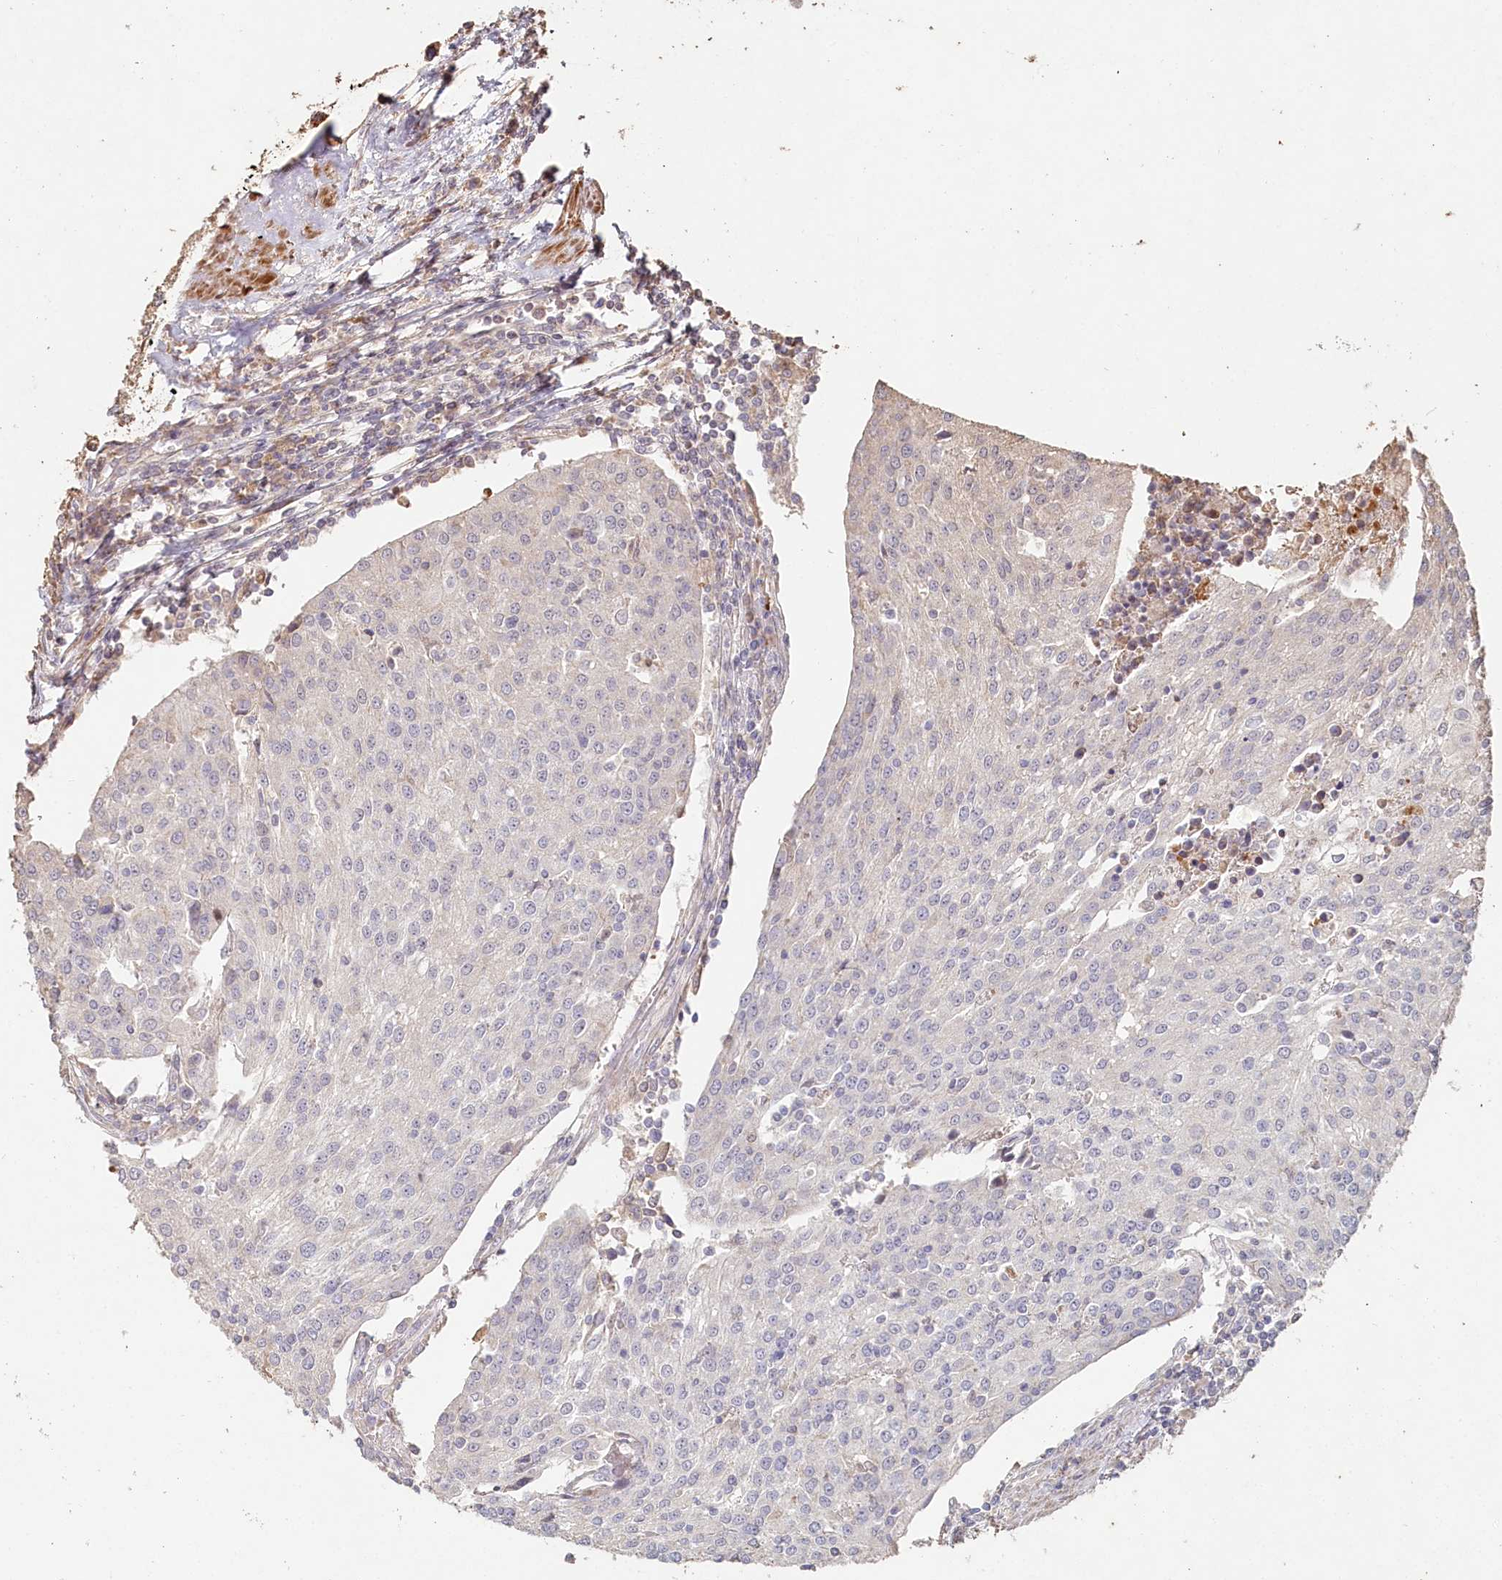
{"staining": {"intensity": "negative", "quantity": "none", "location": "none"}, "tissue": "urothelial cancer", "cell_type": "Tumor cells", "image_type": "cancer", "snomed": [{"axis": "morphology", "description": "Urothelial carcinoma, High grade"}, {"axis": "topography", "description": "Urinary bladder"}], "caption": "This histopathology image is of urothelial cancer stained with immunohistochemistry (IHC) to label a protein in brown with the nuclei are counter-stained blue. There is no positivity in tumor cells.", "gene": "HAL", "patient": {"sex": "female", "age": 85}}